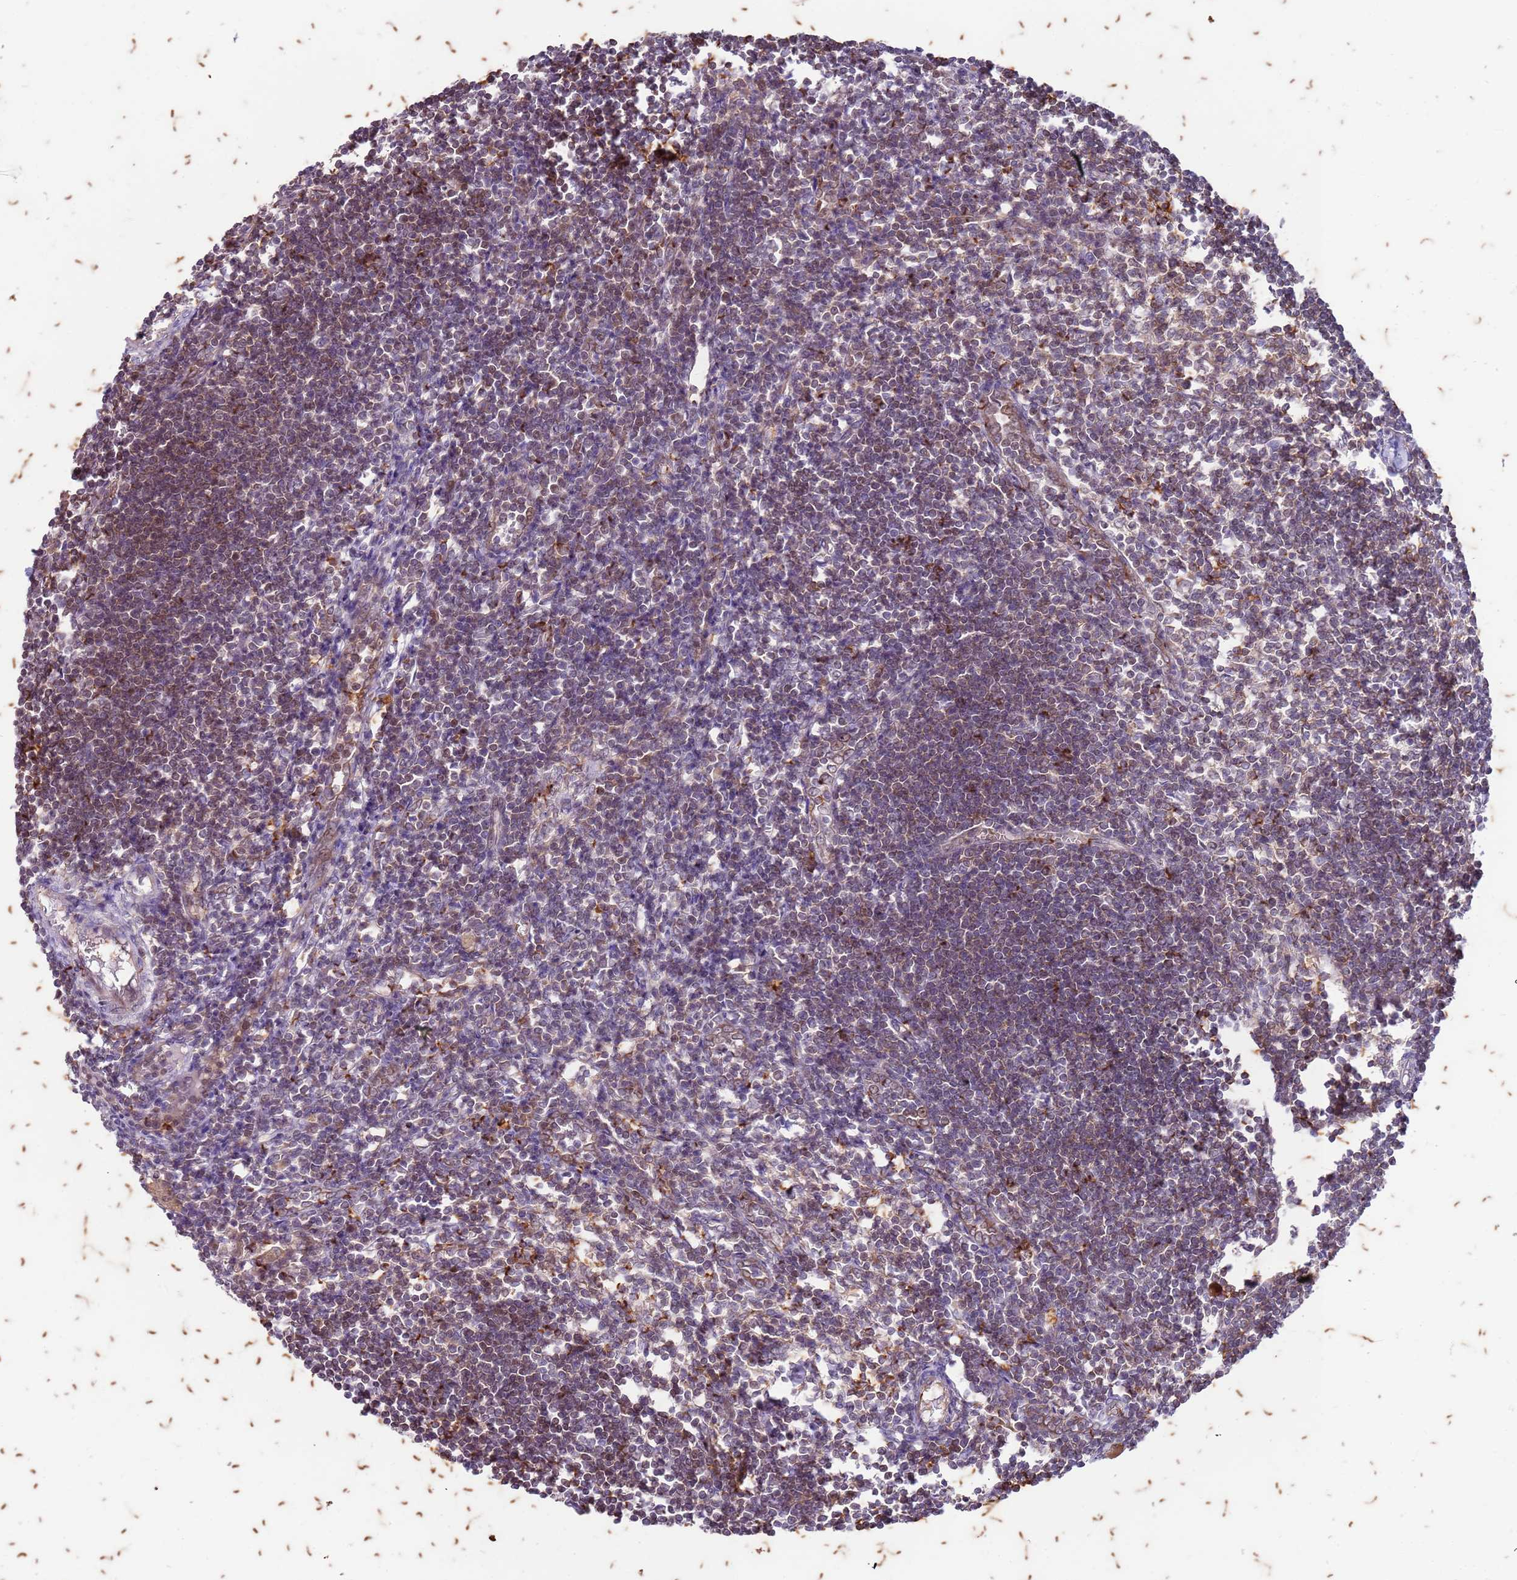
{"staining": {"intensity": "negative", "quantity": "none", "location": "none"}, "tissue": "lymph node", "cell_type": "Germinal center cells", "image_type": "normal", "snomed": [{"axis": "morphology", "description": "Normal tissue, NOS"}, {"axis": "morphology", "description": "Malignant melanoma, Metastatic site"}, {"axis": "topography", "description": "Lymph node"}], "caption": "DAB immunohistochemical staining of unremarkable human lymph node displays no significant staining in germinal center cells.", "gene": "RAPGEF3", "patient": {"sex": "male", "age": 41}}